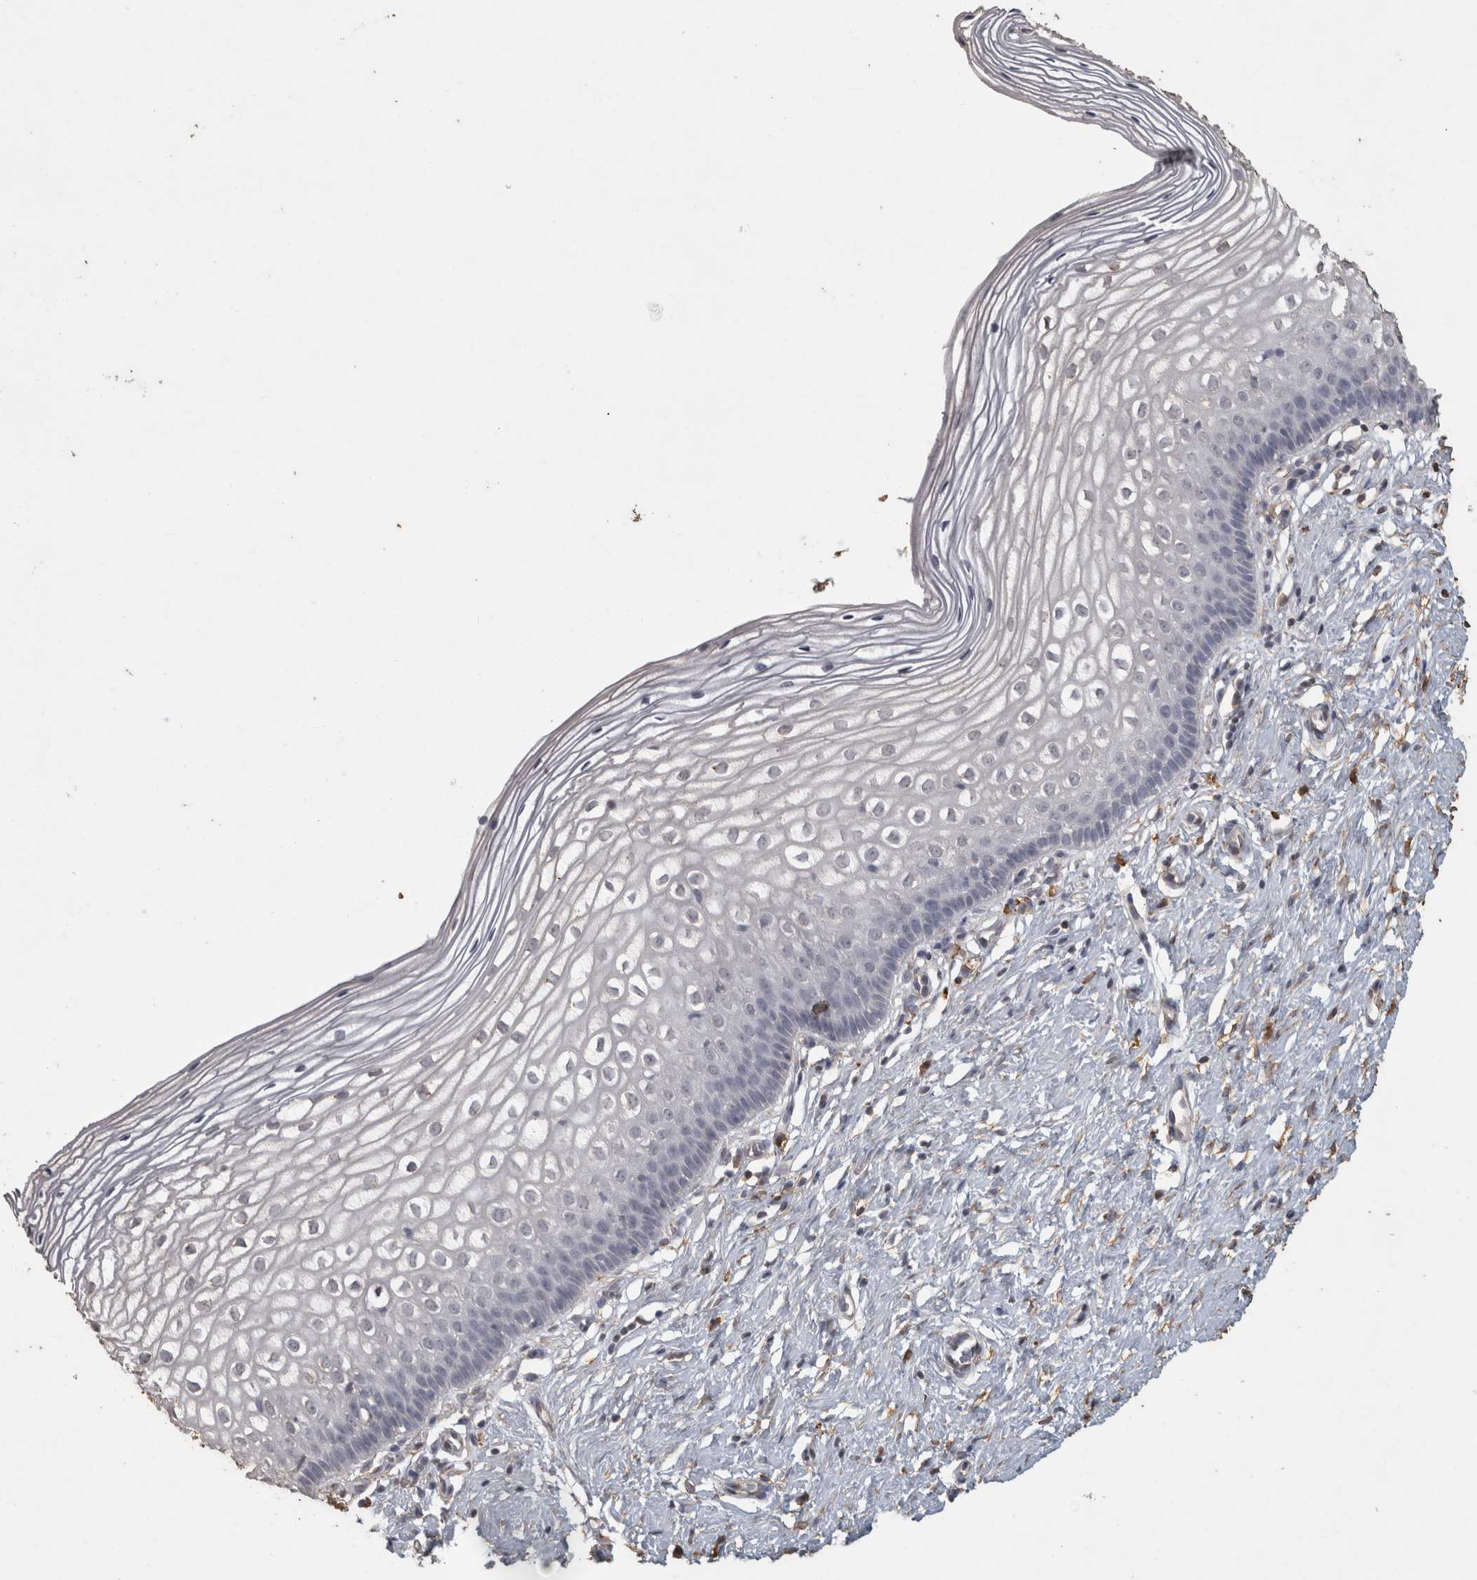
{"staining": {"intensity": "negative", "quantity": "none", "location": "none"}, "tissue": "cervix", "cell_type": "Glandular cells", "image_type": "normal", "snomed": [{"axis": "morphology", "description": "Normal tissue, NOS"}, {"axis": "topography", "description": "Cervix"}], "caption": "High power microscopy histopathology image of an IHC photomicrograph of unremarkable cervix, revealing no significant positivity in glandular cells.", "gene": "REPS2", "patient": {"sex": "female", "age": 27}}